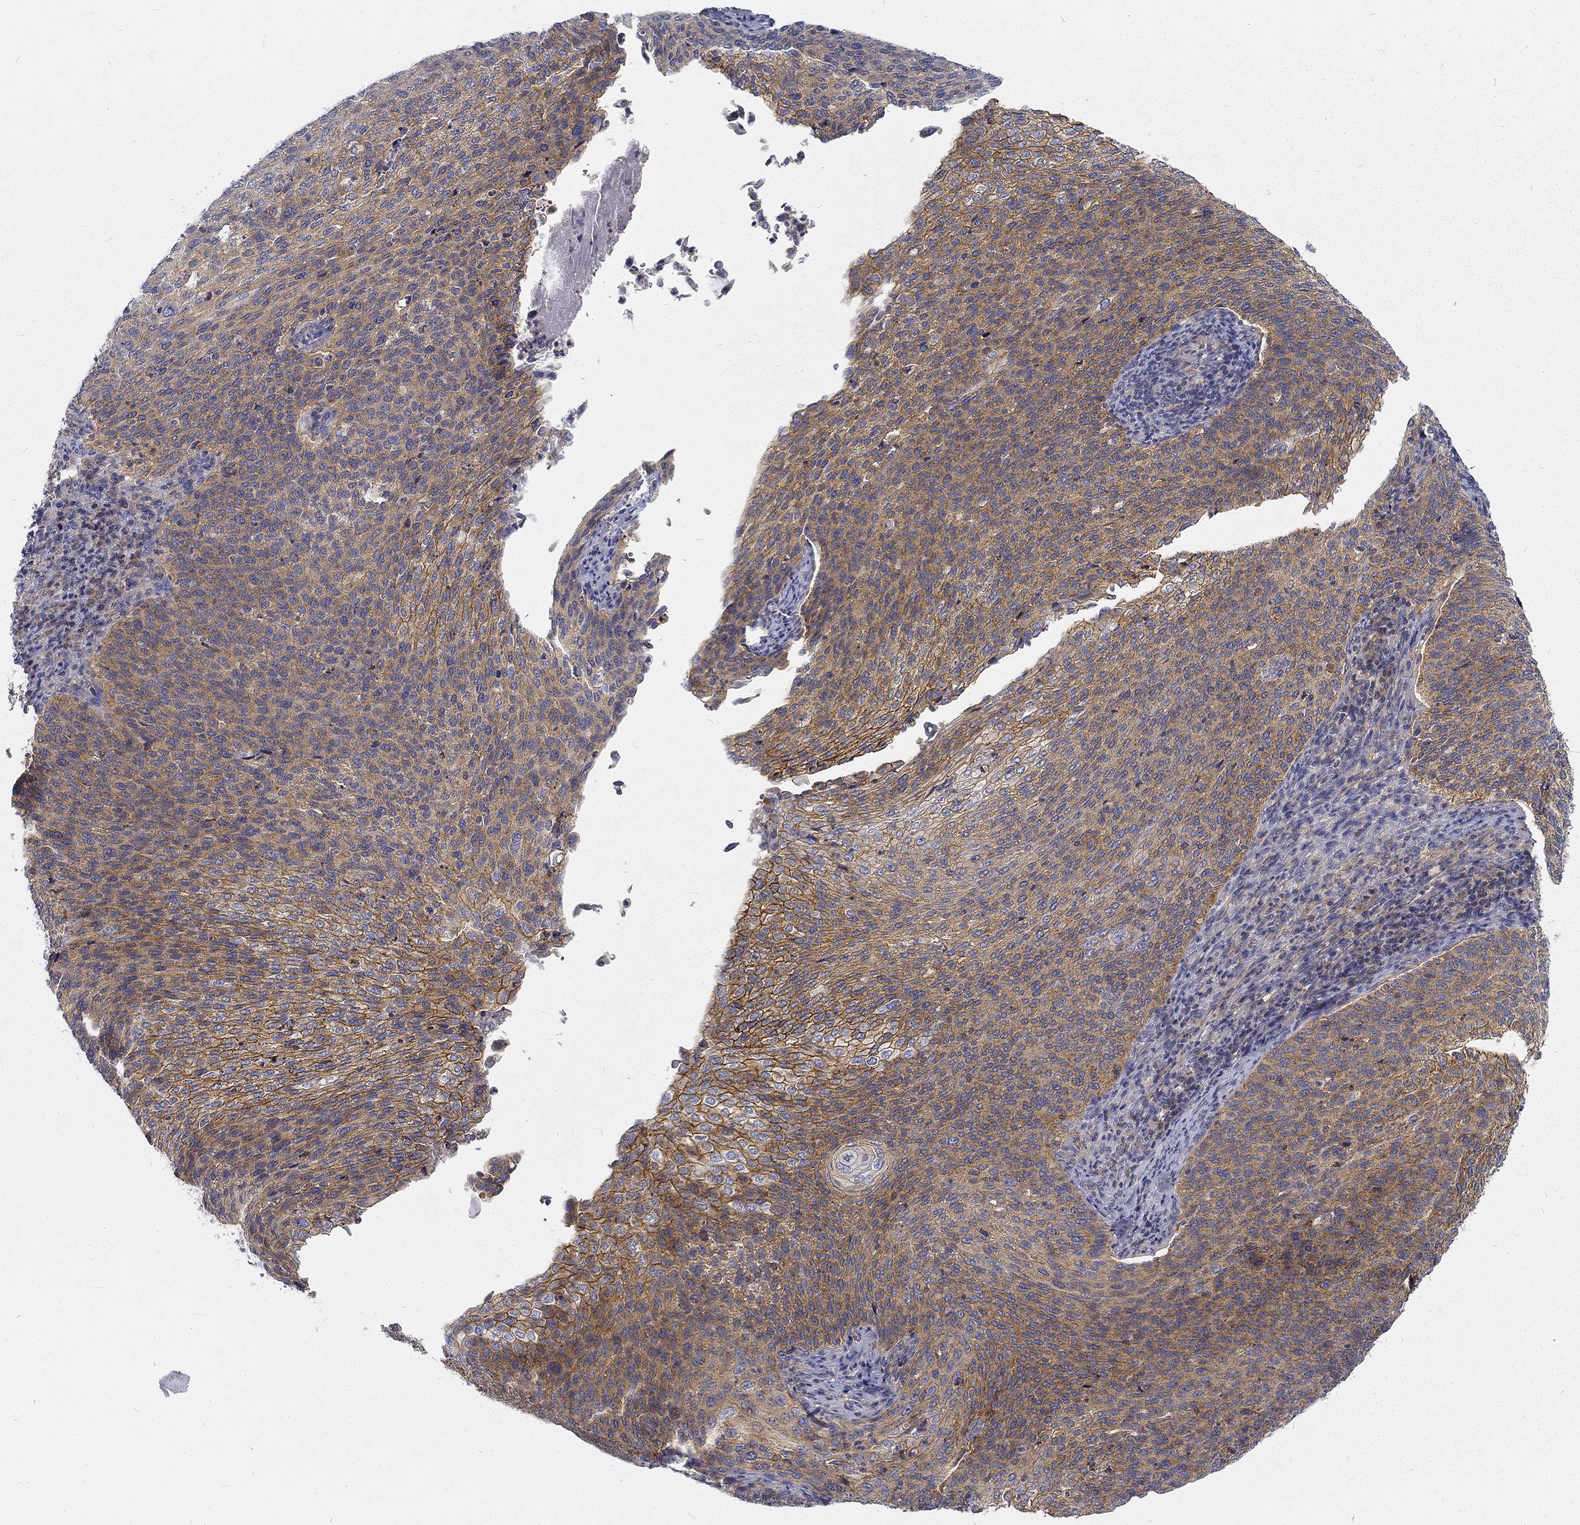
{"staining": {"intensity": "moderate", "quantity": ">75%", "location": "cytoplasmic/membranous"}, "tissue": "cervical cancer", "cell_type": "Tumor cells", "image_type": "cancer", "snomed": [{"axis": "morphology", "description": "Squamous cell carcinoma, NOS"}, {"axis": "topography", "description": "Cervix"}], "caption": "Cervical cancer stained with a protein marker demonstrates moderate staining in tumor cells.", "gene": "MTMR11", "patient": {"sex": "female", "age": 52}}